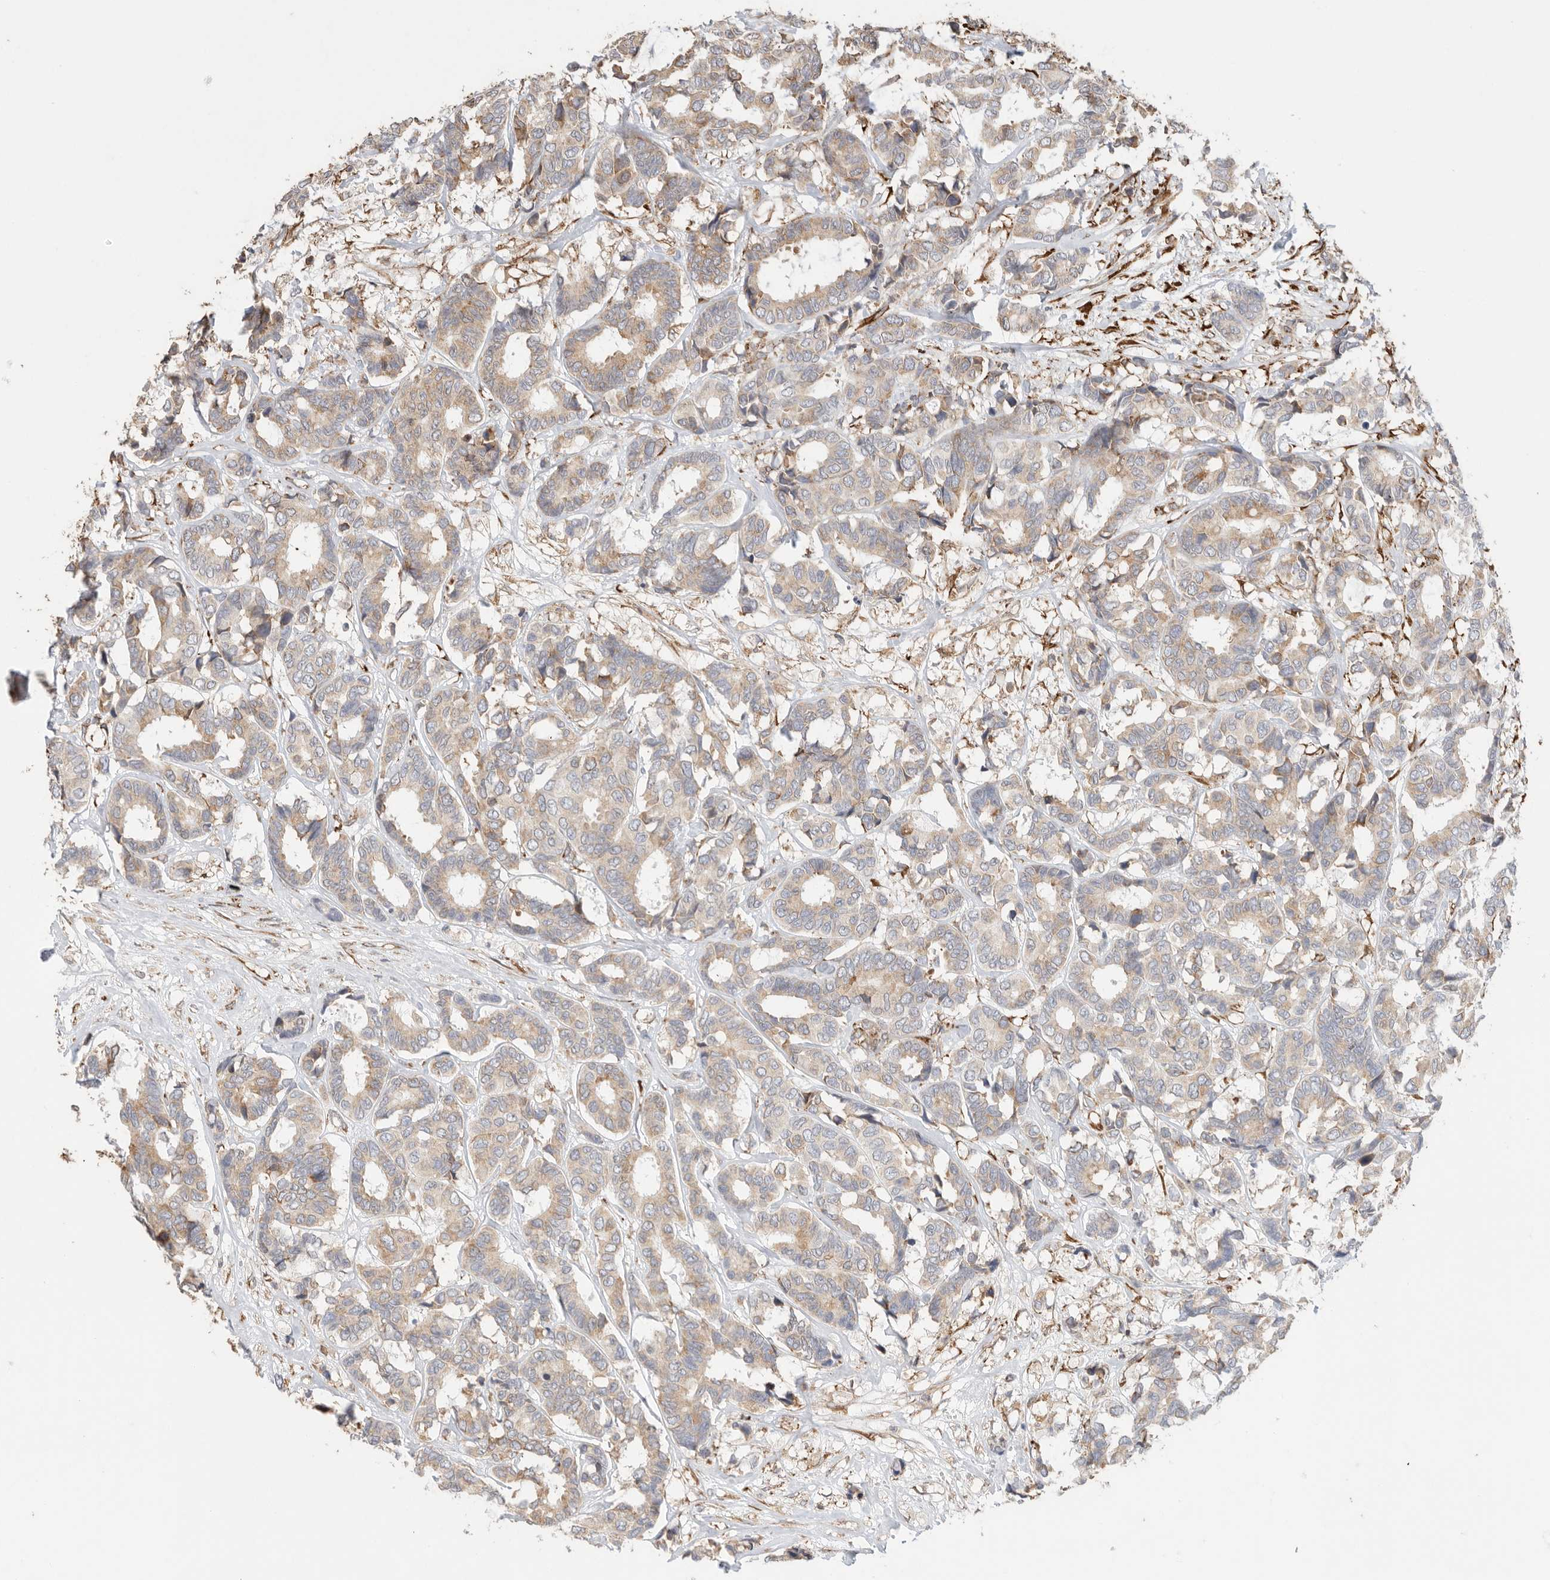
{"staining": {"intensity": "weak", "quantity": ">75%", "location": "cytoplasmic/membranous"}, "tissue": "breast cancer", "cell_type": "Tumor cells", "image_type": "cancer", "snomed": [{"axis": "morphology", "description": "Duct carcinoma"}, {"axis": "topography", "description": "Breast"}], "caption": "Immunohistochemical staining of infiltrating ductal carcinoma (breast) demonstrates low levels of weak cytoplasmic/membranous positivity in approximately >75% of tumor cells.", "gene": "BLOC1S5", "patient": {"sex": "female", "age": 87}}